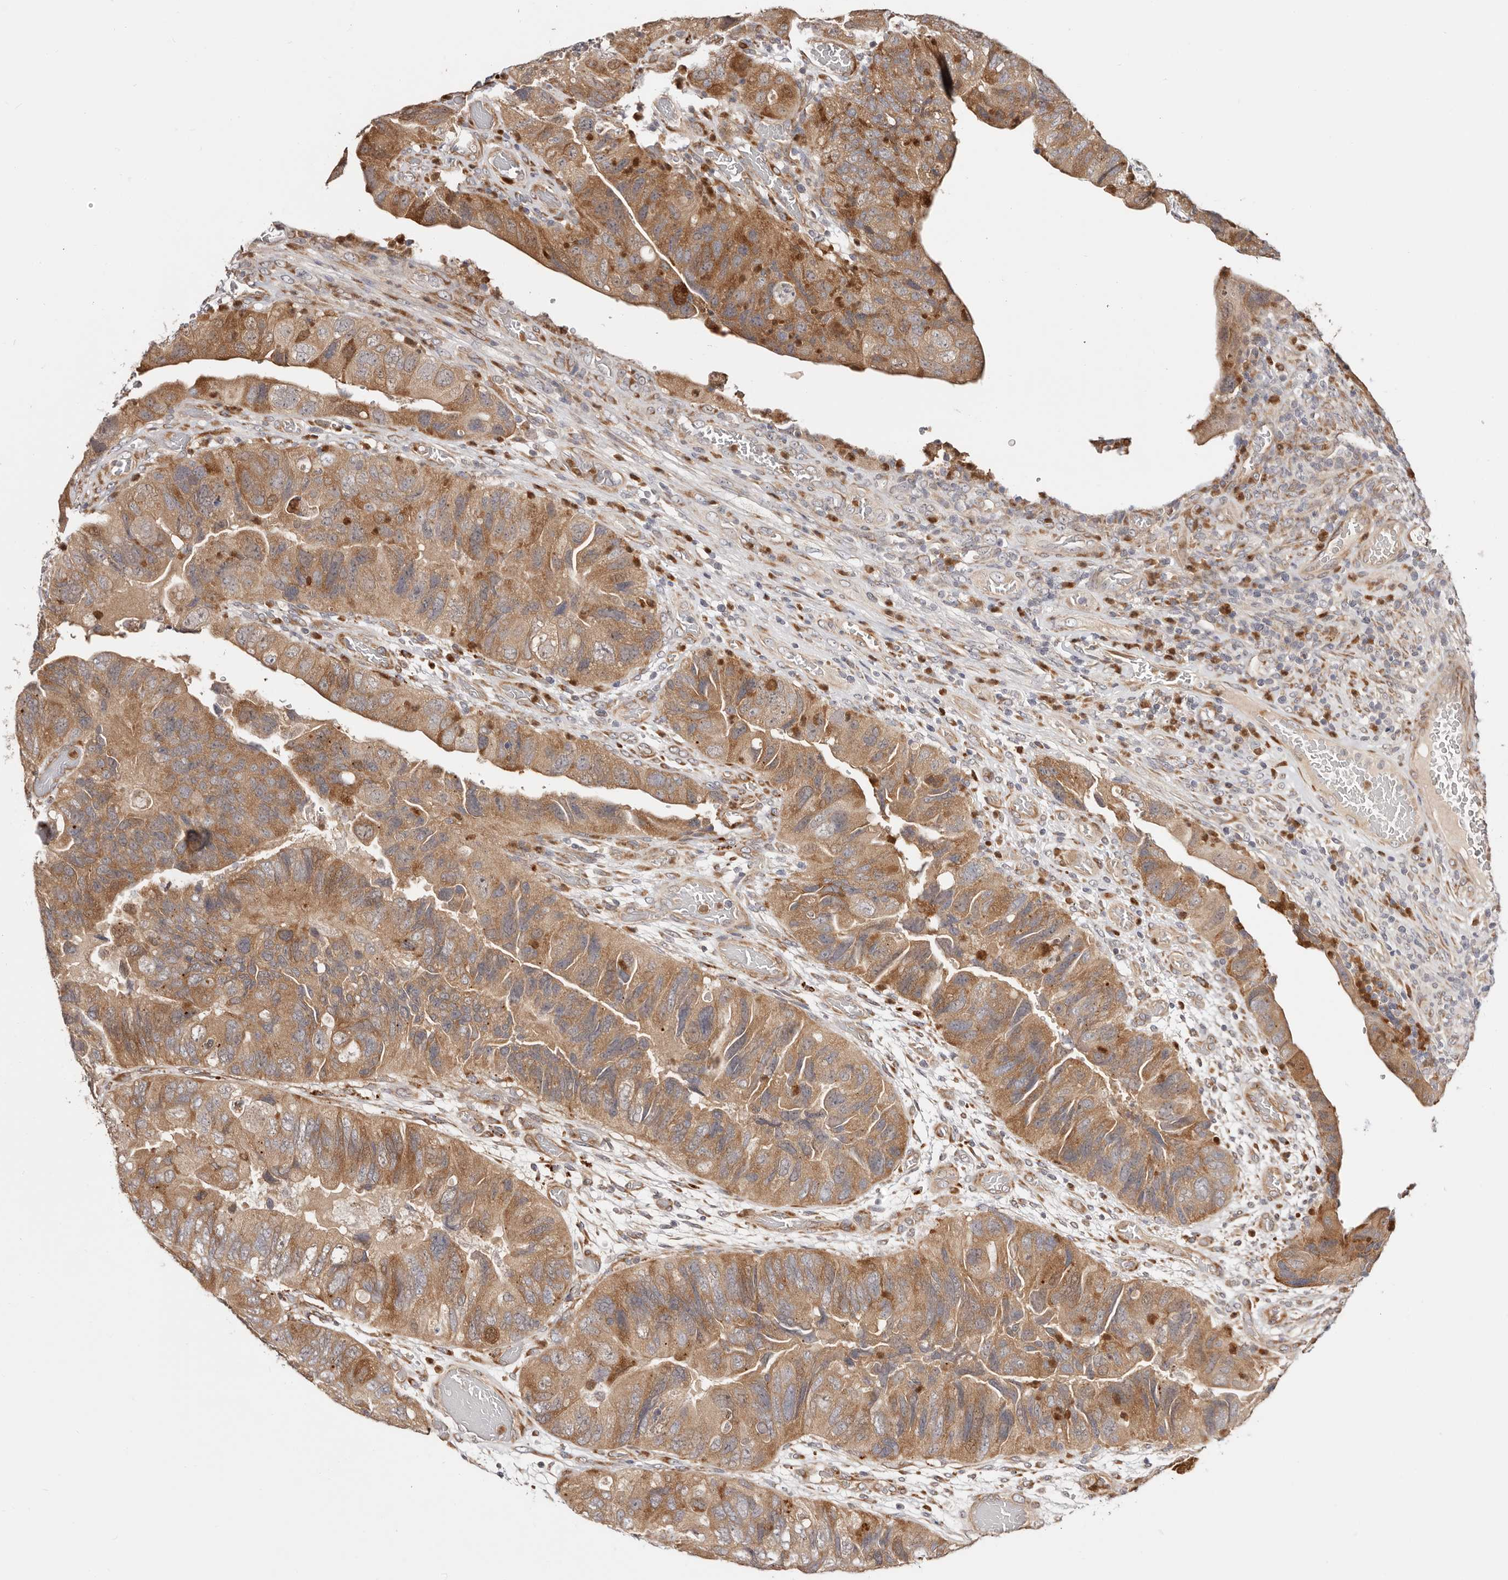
{"staining": {"intensity": "moderate", "quantity": ">75%", "location": "cytoplasmic/membranous"}, "tissue": "colorectal cancer", "cell_type": "Tumor cells", "image_type": "cancer", "snomed": [{"axis": "morphology", "description": "Adenocarcinoma, NOS"}, {"axis": "topography", "description": "Rectum"}], "caption": "High-power microscopy captured an IHC photomicrograph of colorectal cancer, revealing moderate cytoplasmic/membranous expression in about >75% of tumor cells.", "gene": "BCL2L15", "patient": {"sex": "male", "age": 63}}